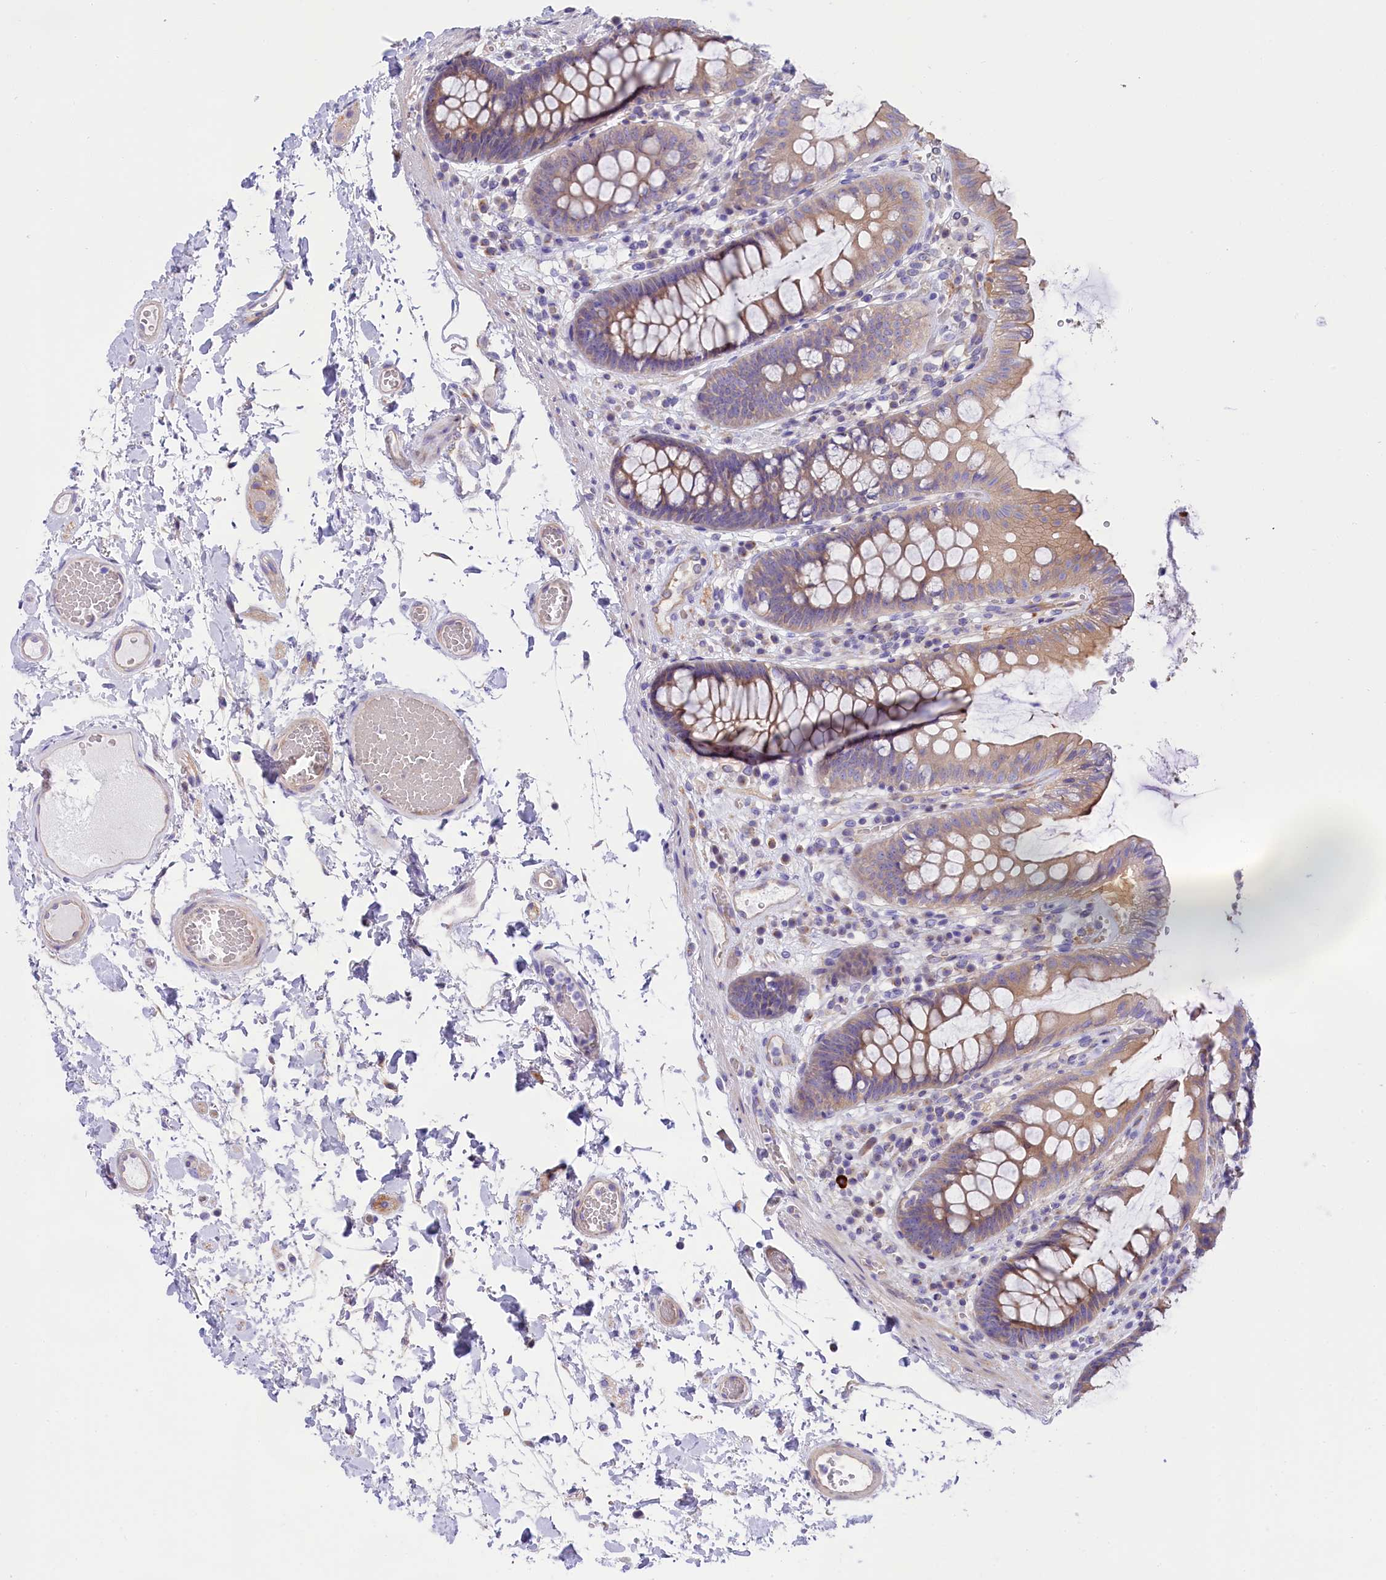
{"staining": {"intensity": "negative", "quantity": "none", "location": "none"}, "tissue": "colon", "cell_type": "Endothelial cells", "image_type": "normal", "snomed": [{"axis": "morphology", "description": "Normal tissue, NOS"}, {"axis": "topography", "description": "Colon"}], "caption": "Colon stained for a protein using IHC reveals no positivity endothelial cells.", "gene": "PPP1R13L", "patient": {"sex": "male", "age": 84}}